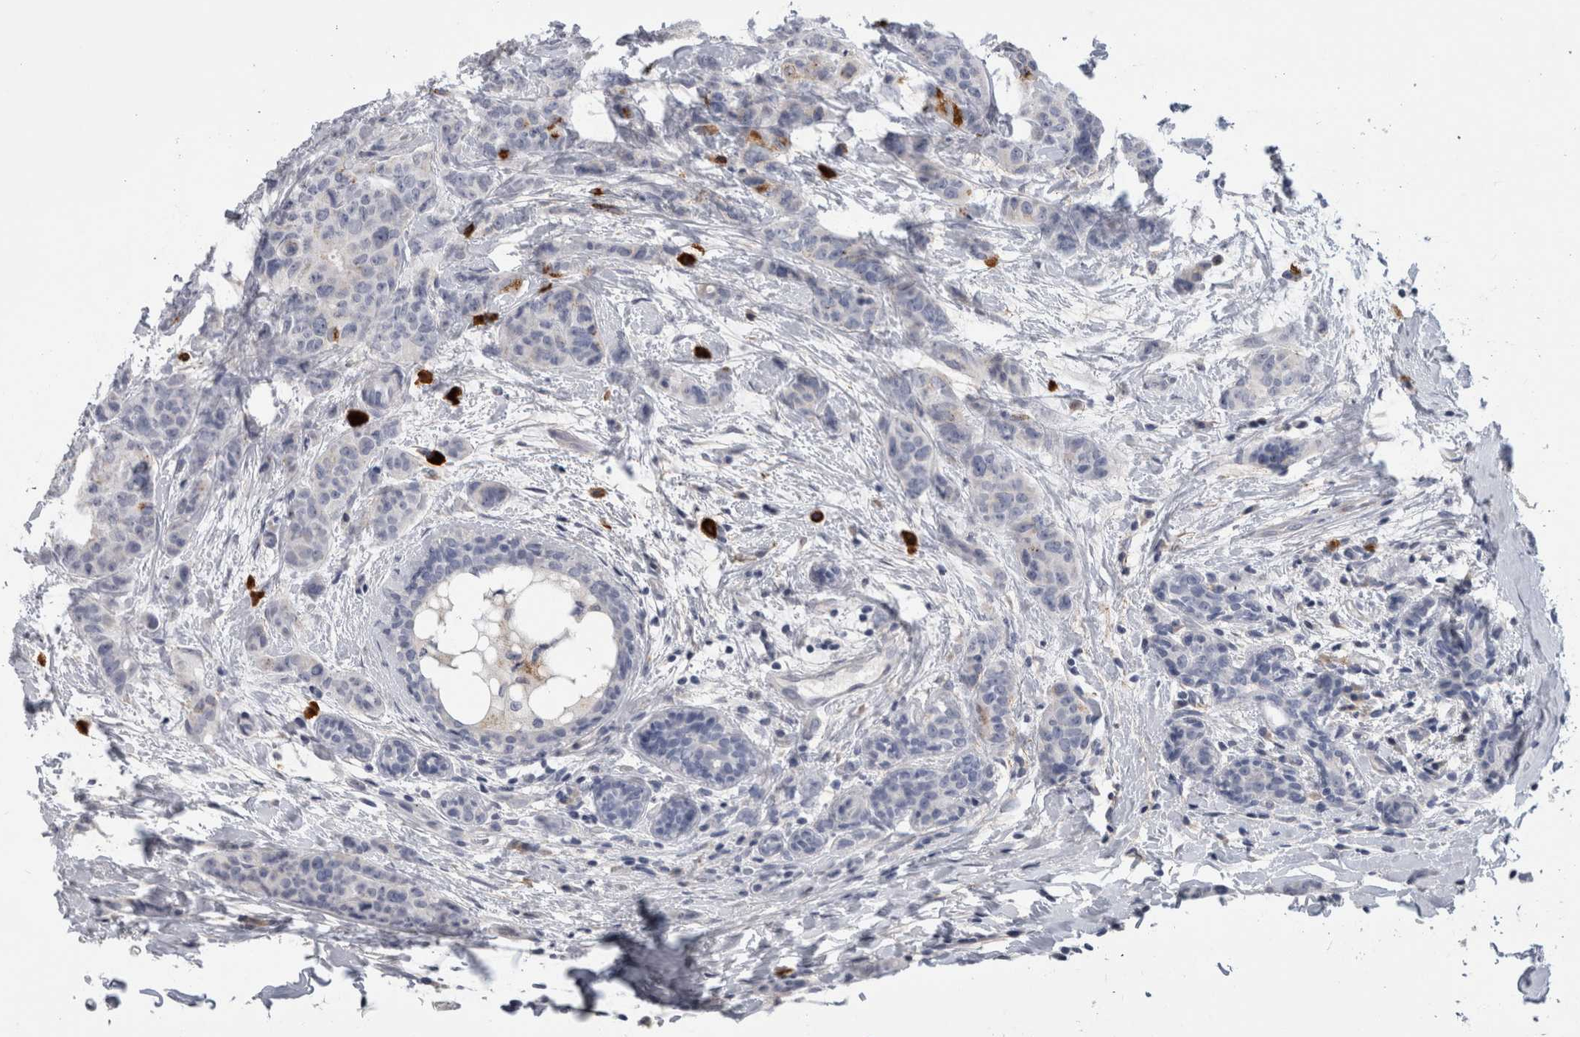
{"staining": {"intensity": "negative", "quantity": "none", "location": "none"}, "tissue": "breast cancer", "cell_type": "Tumor cells", "image_type": "cancer", "snomed": [{"axis": "morphology", "description": "Normal tissue, NOS"}, {"axis": "morphology", "description": "Duct carcinoma"}, {"axis": "topography", "description": "Breast"}], "caption": "Tumor cells are negative for protein expression in human breast infiltrating ductal carcinoma. (Stains: DAB IHC with hematoxylin counter stain, Microscopy: brightfield microscopy at high magnification).", "gene": "CD63", "patient": {"sex": "female", "age": 40}}